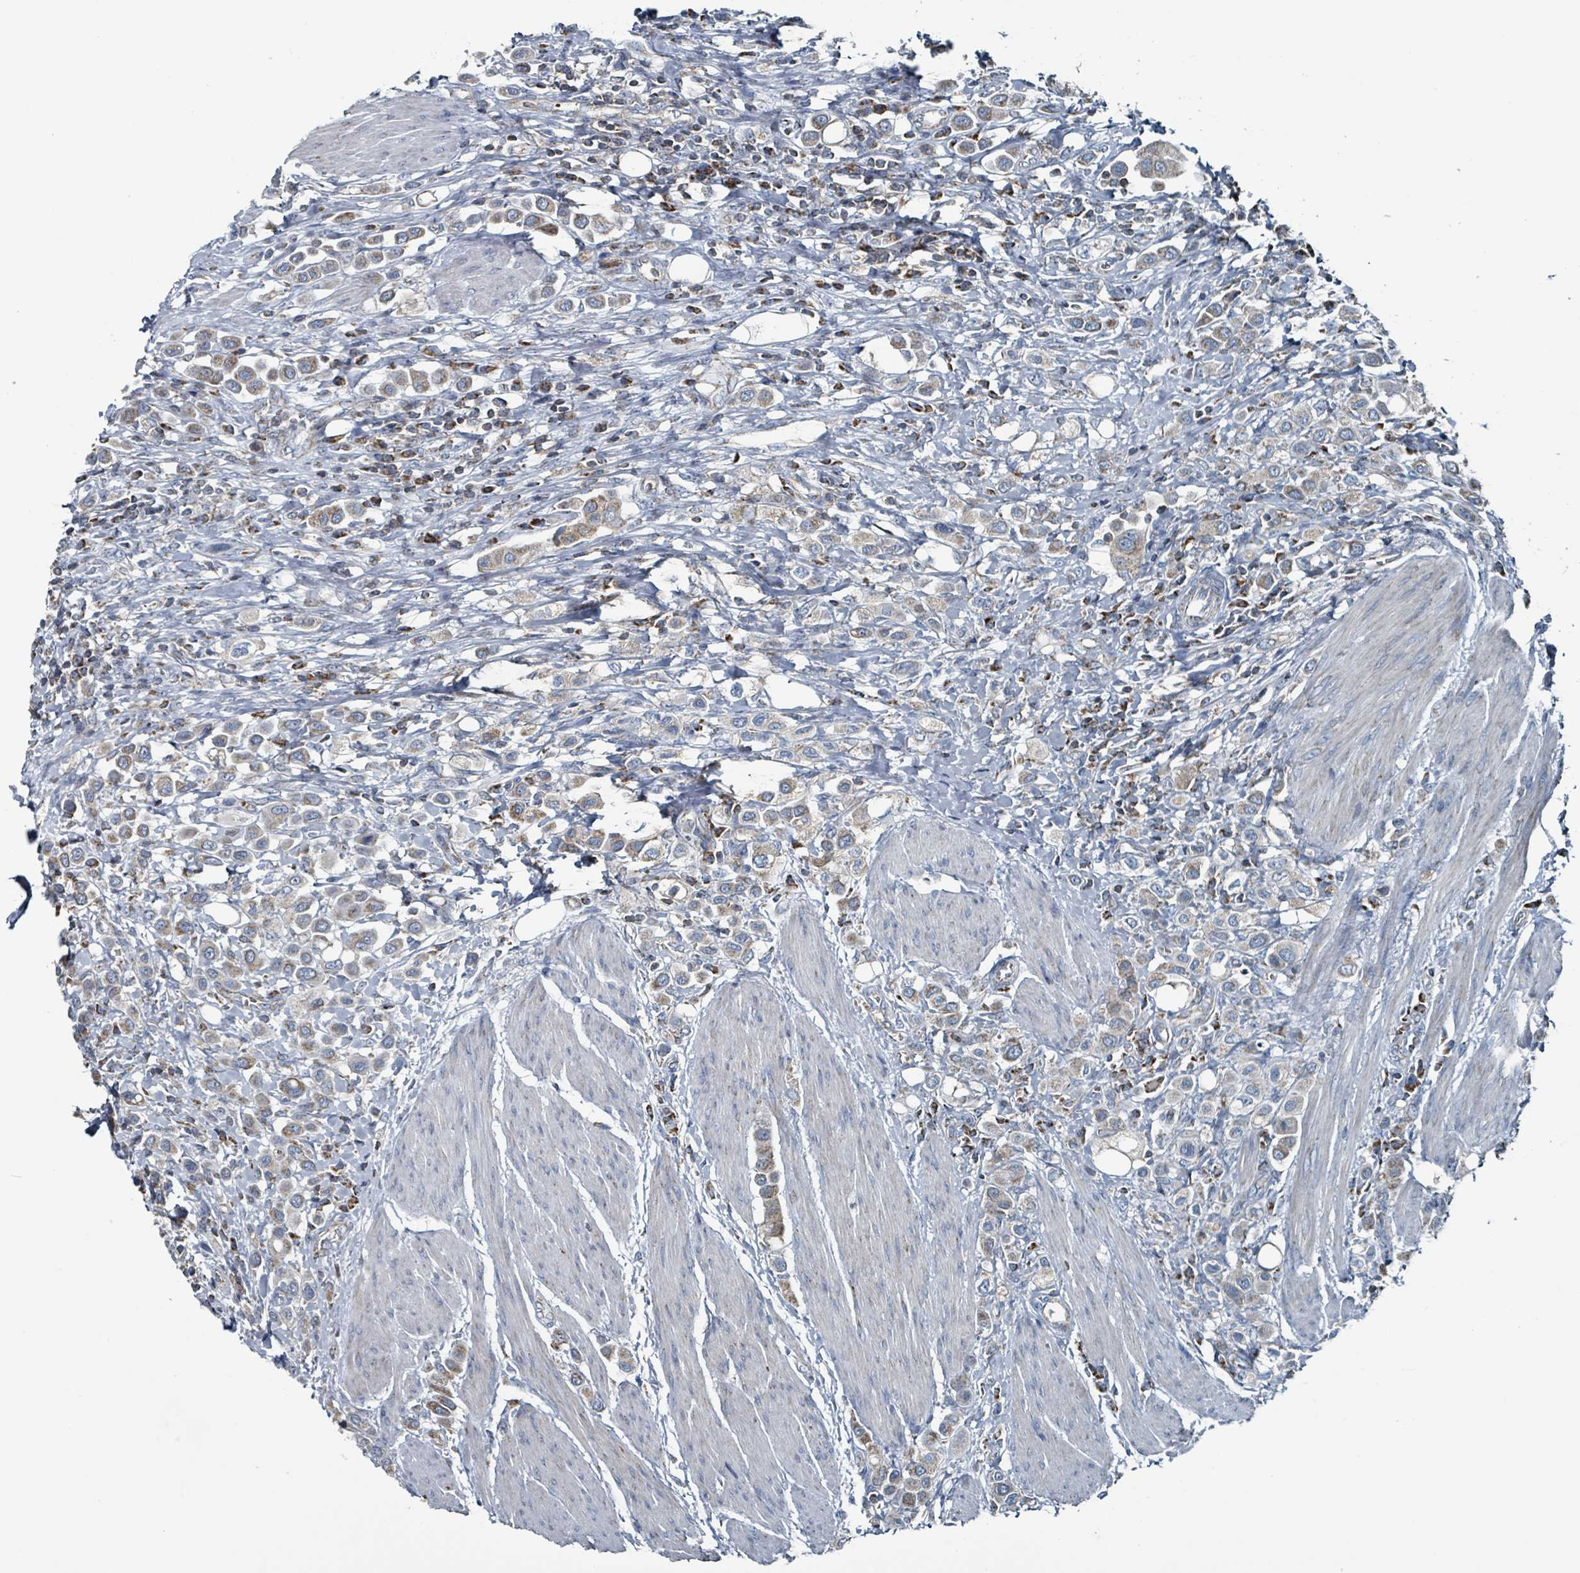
{"staining": {"intensity": "weak", "quantity": "25%-75%", "location": "cytoplasmic/membranous"}, "tissue": "urothelial cancer", "cell_type": "Tumor cells", "image_type": "cancer", "snomed": [{"axis": "morphology", "description": "Urothelial carcinoma, High grade"}, {"axis": "topography", "description": "Urinary bladder"}], "caption": "DAB immunohistochemical staining of urothelial cancer demonstrates weak cytoplasmic/membranous protein positivity in about 25%-75% of tumor cells.", "gene": "ABHD18", "patient": {"sex": "male", "age": 50}}